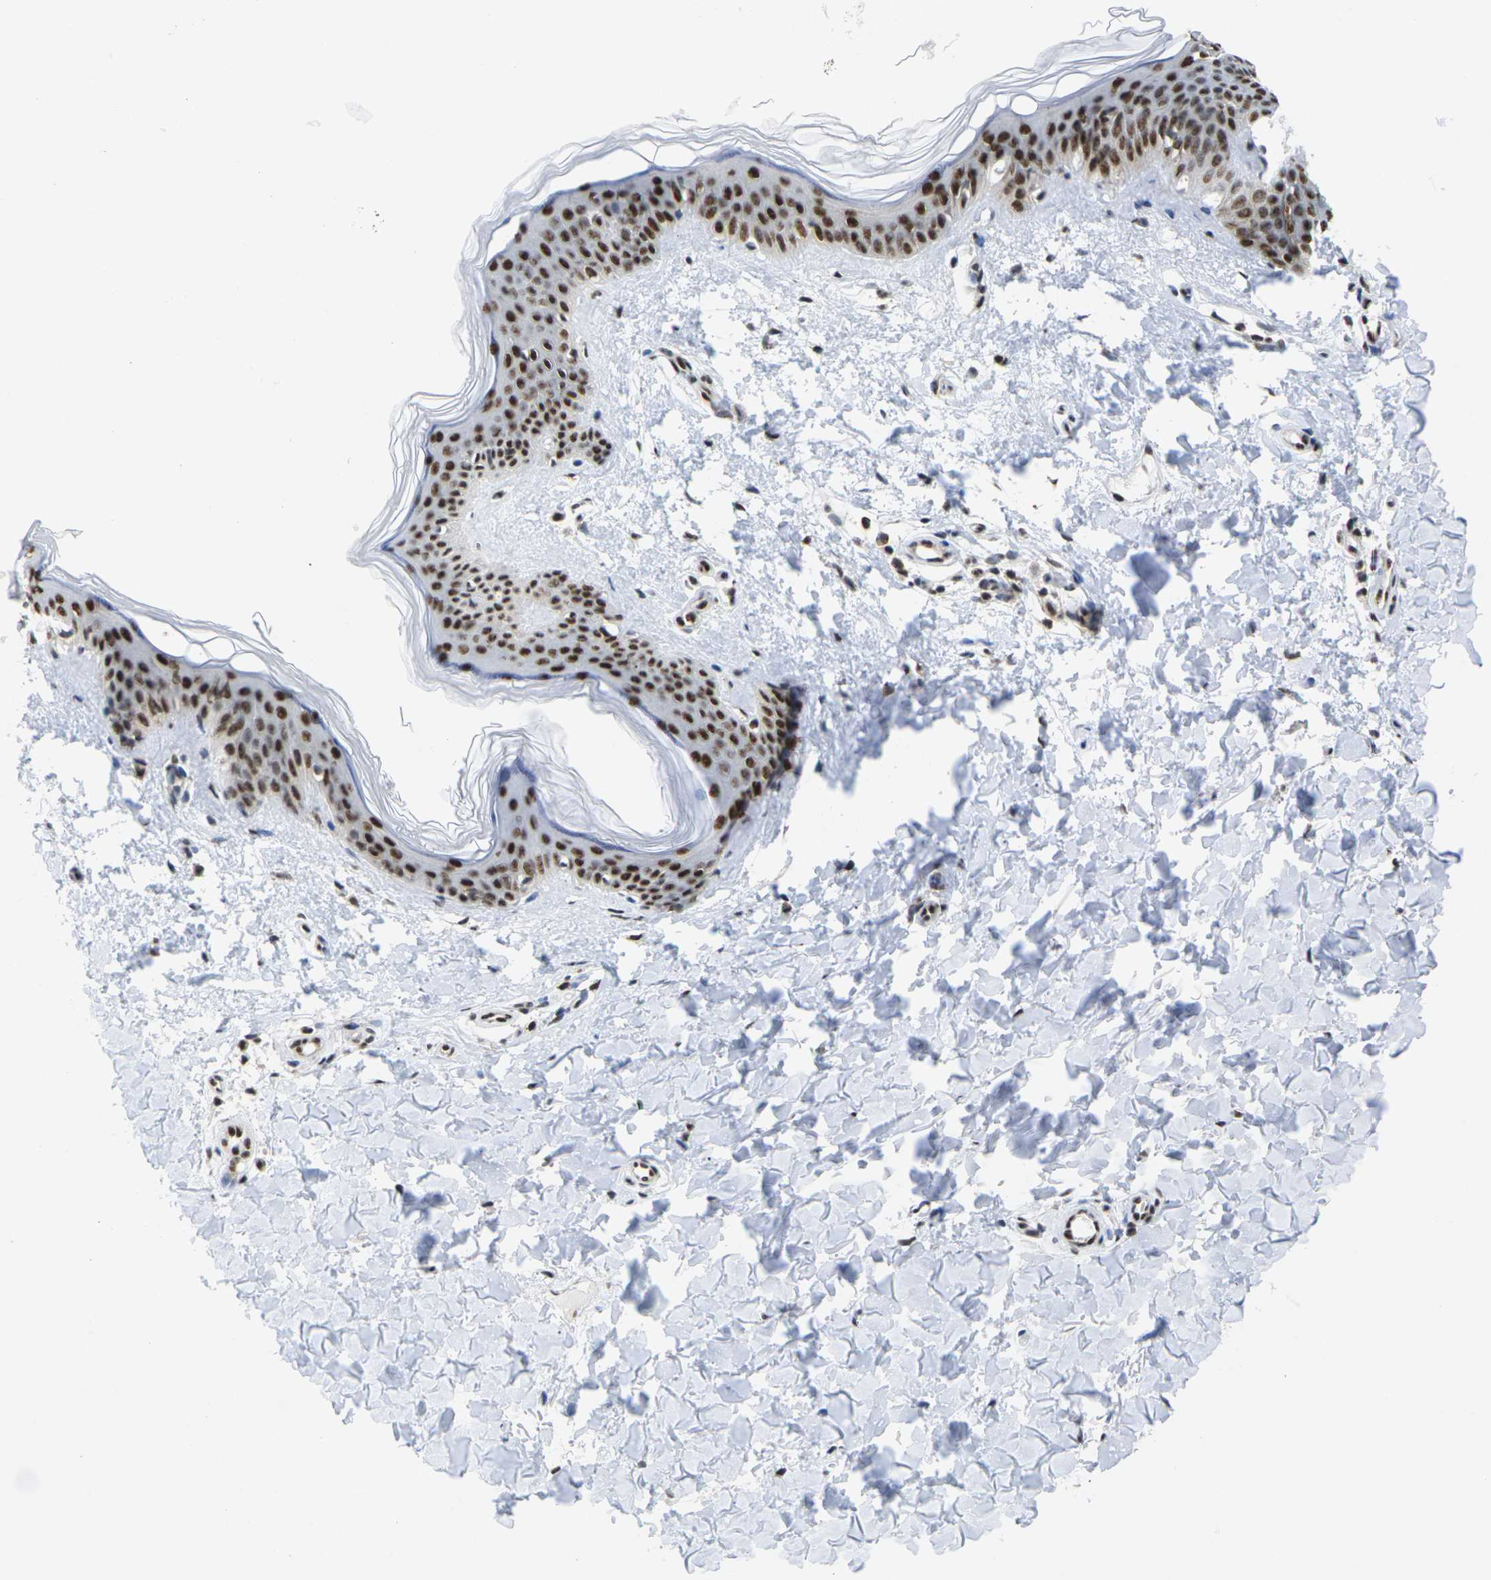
{"staining": {"intensity": "strong", "quantity": ">75%", "location": "nuclear"}, "tissue": "skin", "cell_type": "Fibroblasts", "image_type": "normal", "snomed": [{"axis": "morphology", "description": "Normal tissue, NOS"}, {"axis": "topography", "description": "Skin"}], "caption": "Protein expression analysis of normal human skin reveals strong nuclear expression in about >75% of fibroblasts.", "gene": "MAGOH", "patient": {"sex": "female", "age": 41}}